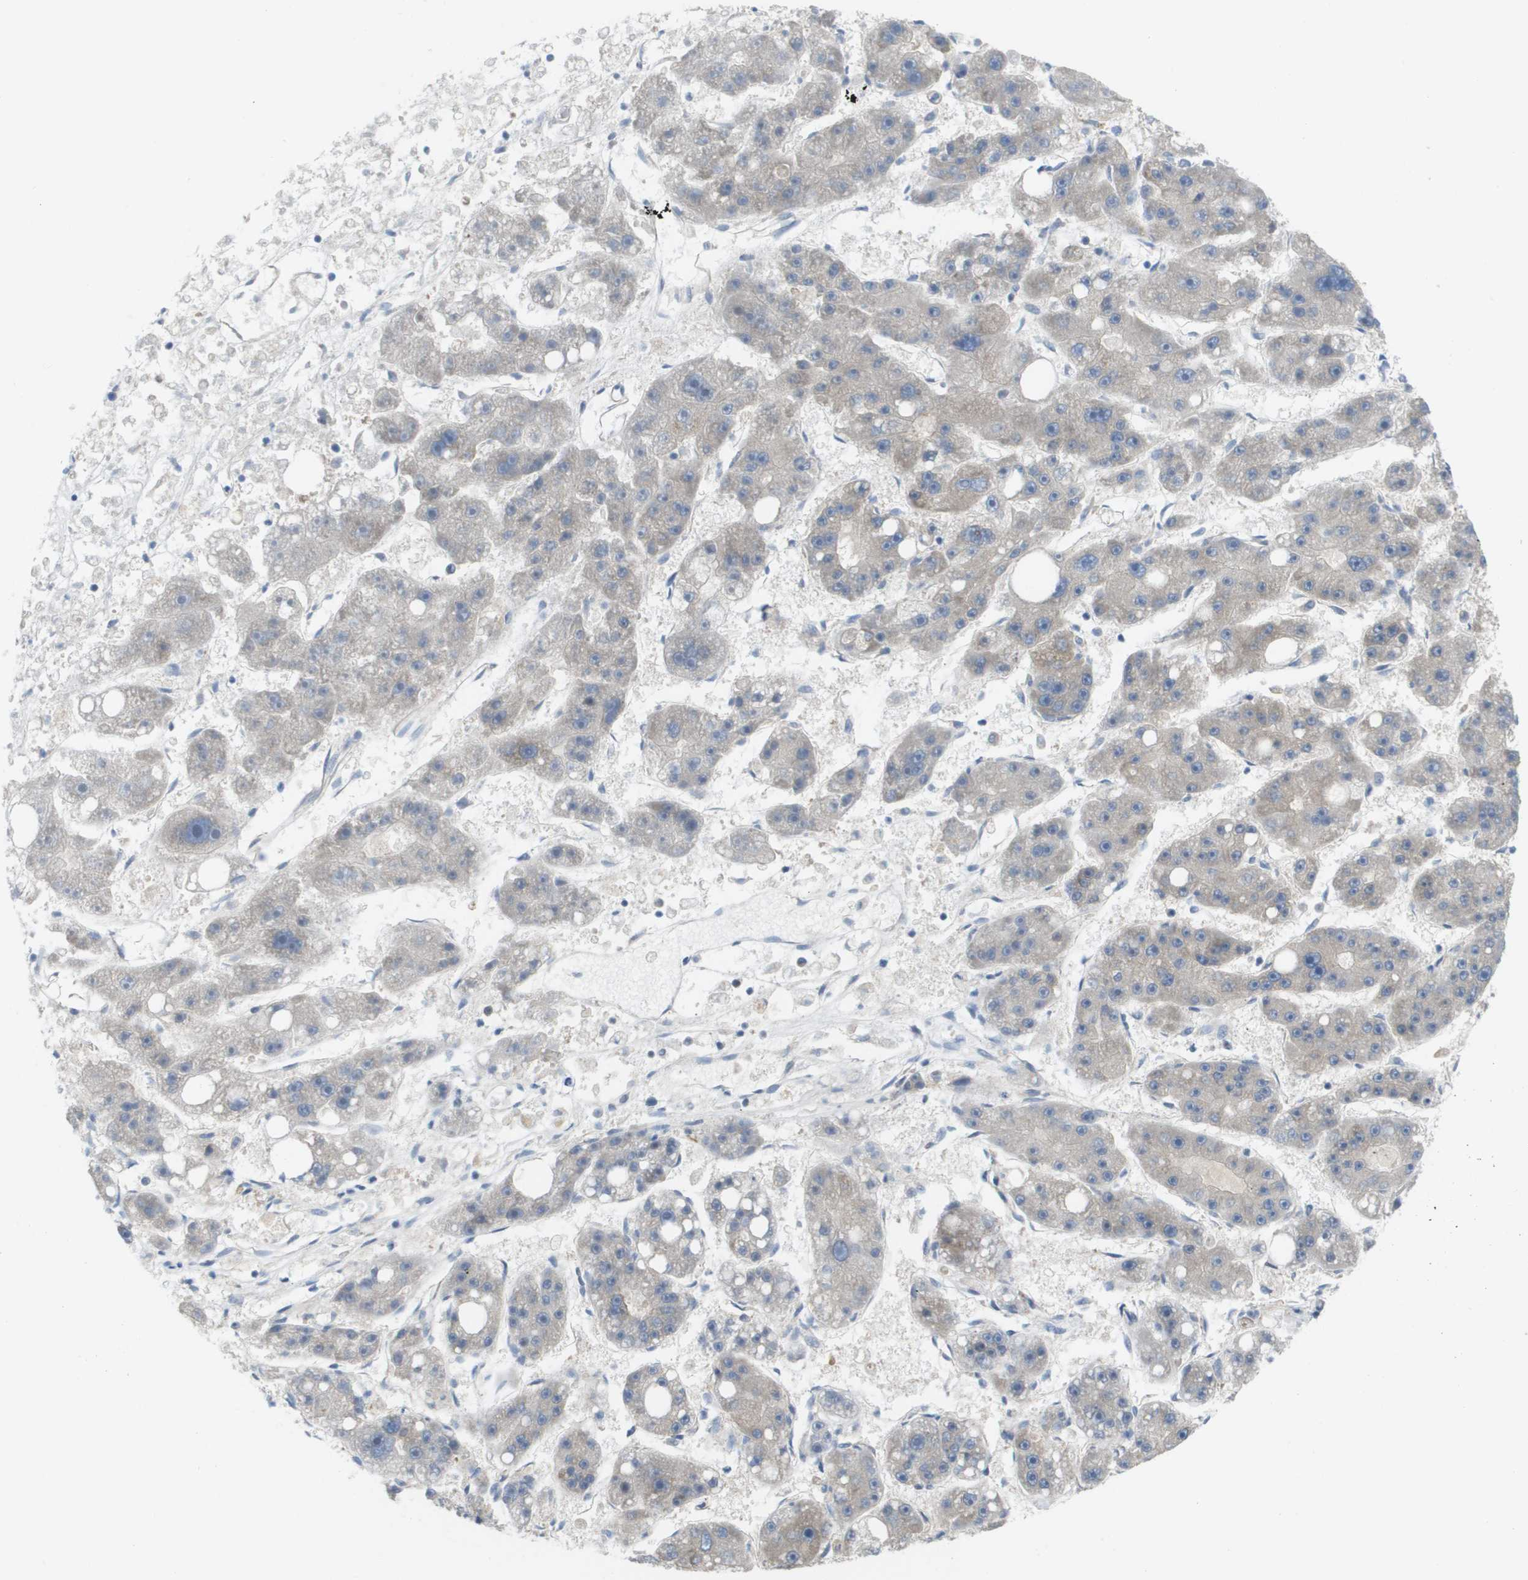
{"staining": {"intensity": "weak", "quantity": "<25%", "location": "cytoplasmic/membranous"}, "tissue": "liver cancer", "cell_type": "Tumor cells", "image_type": "cancer", "snomed": [{"axis": "morphology", "description": "Carcinoma, Hepatocellular, NOS"}, {"axis": "topography", "description": "Liver"}], "caption": "A micrograph of human liver hepatocellular carcinoma is negative for staining in tumor cells.", "gene": "EIF4G2", "patient": {"sex": "female", "age": 61}}